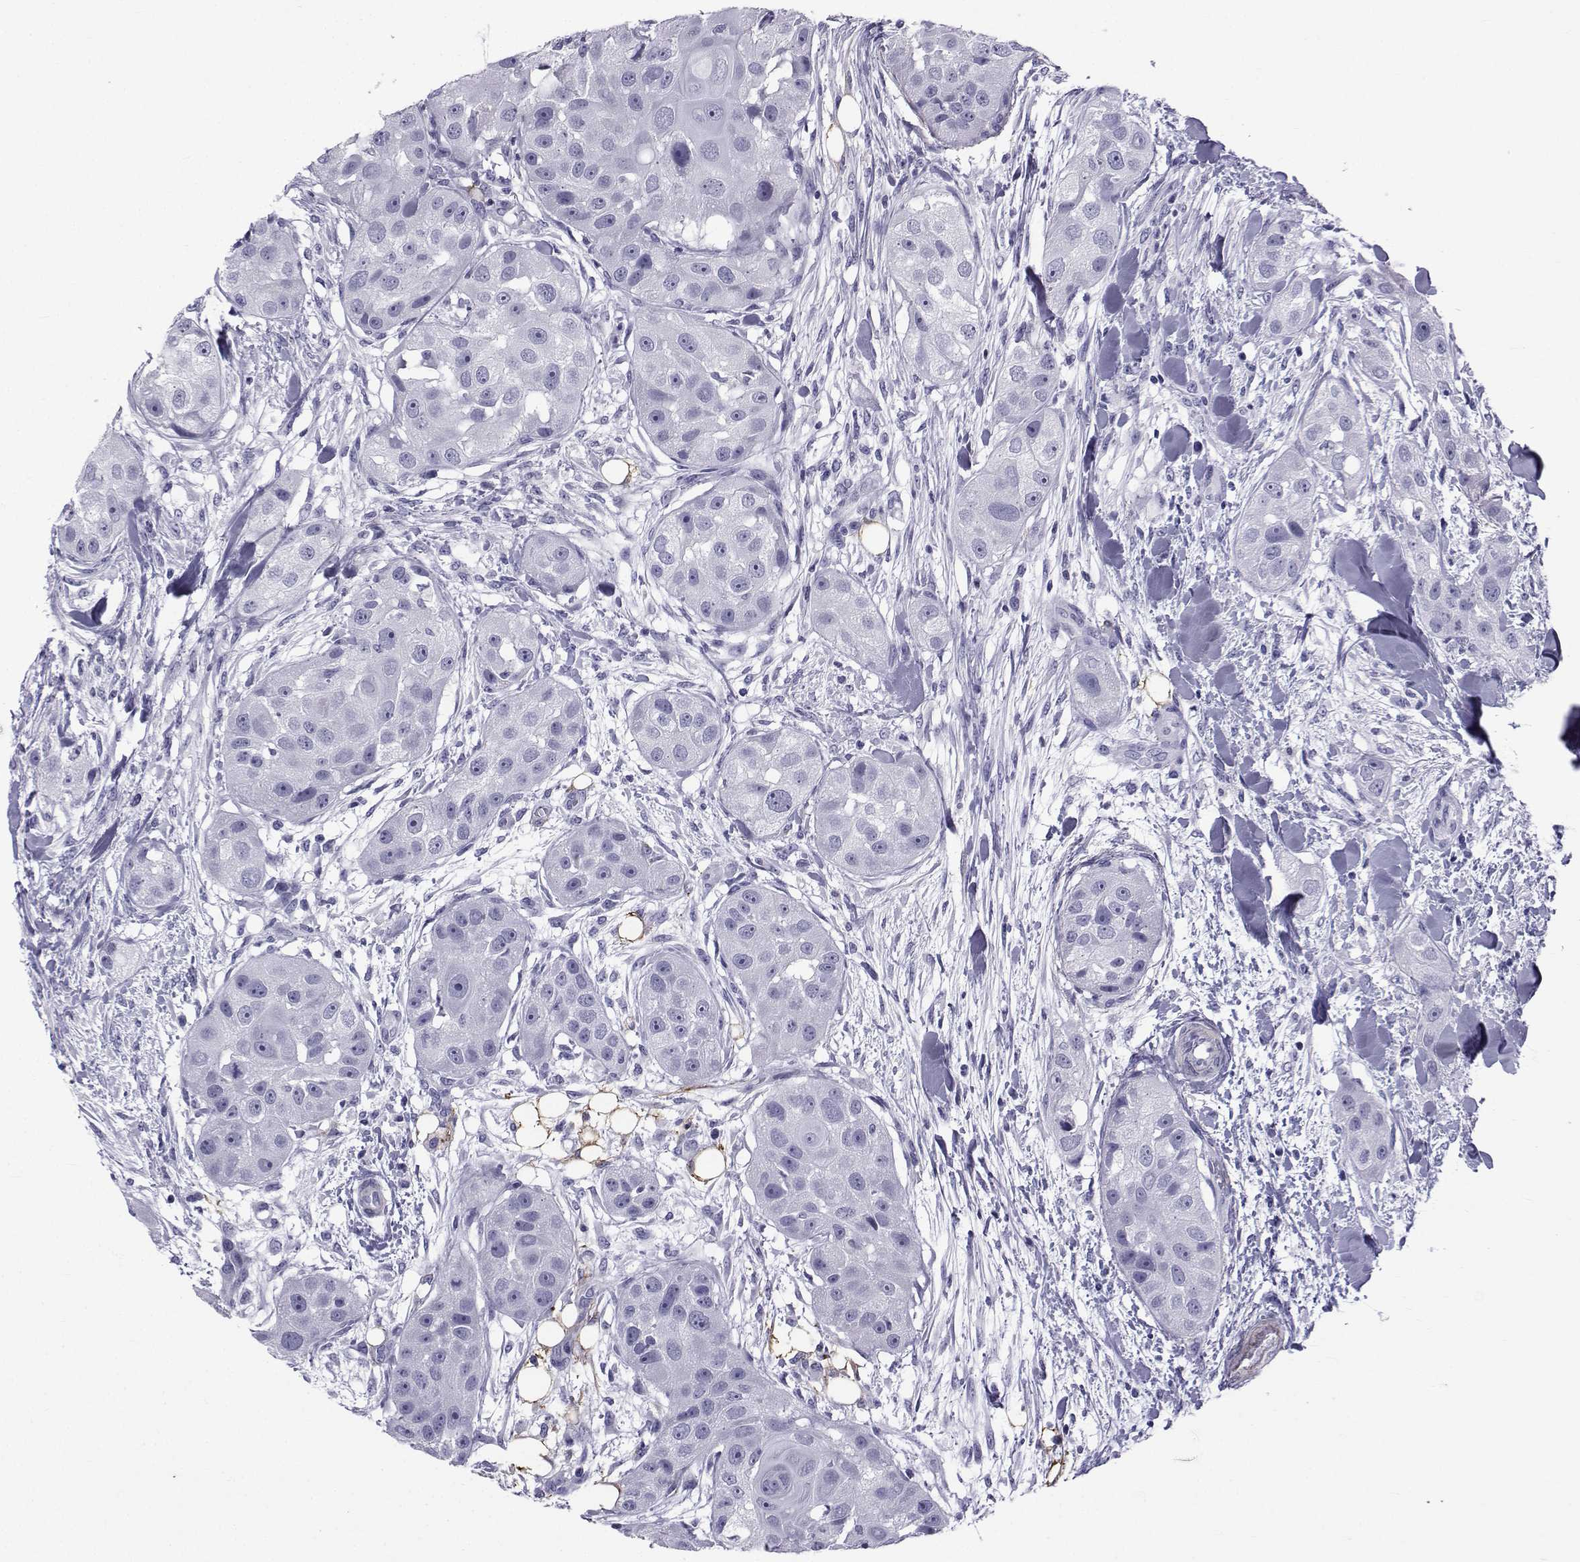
{"staining": {"intensity": "negative", "quantity": "none", "location": "none"}, "tissue": "head and neck cancer", "cell_type": "Tumor cells", "image_type": "cancer", "snomed": [{"axis": "morphology", "description": "Squamous cell carcinoma, NOS"}, {"axis": "topography", "description": "Head-Neck"}], "caption": "This is an immunohistochemistry (IHC) histopathology image of head and neck squamous cell carcinoma. There is no expression in tumor cells.", "gene": "SPANXD", "patient": {"sex": "male", "age": 51}}